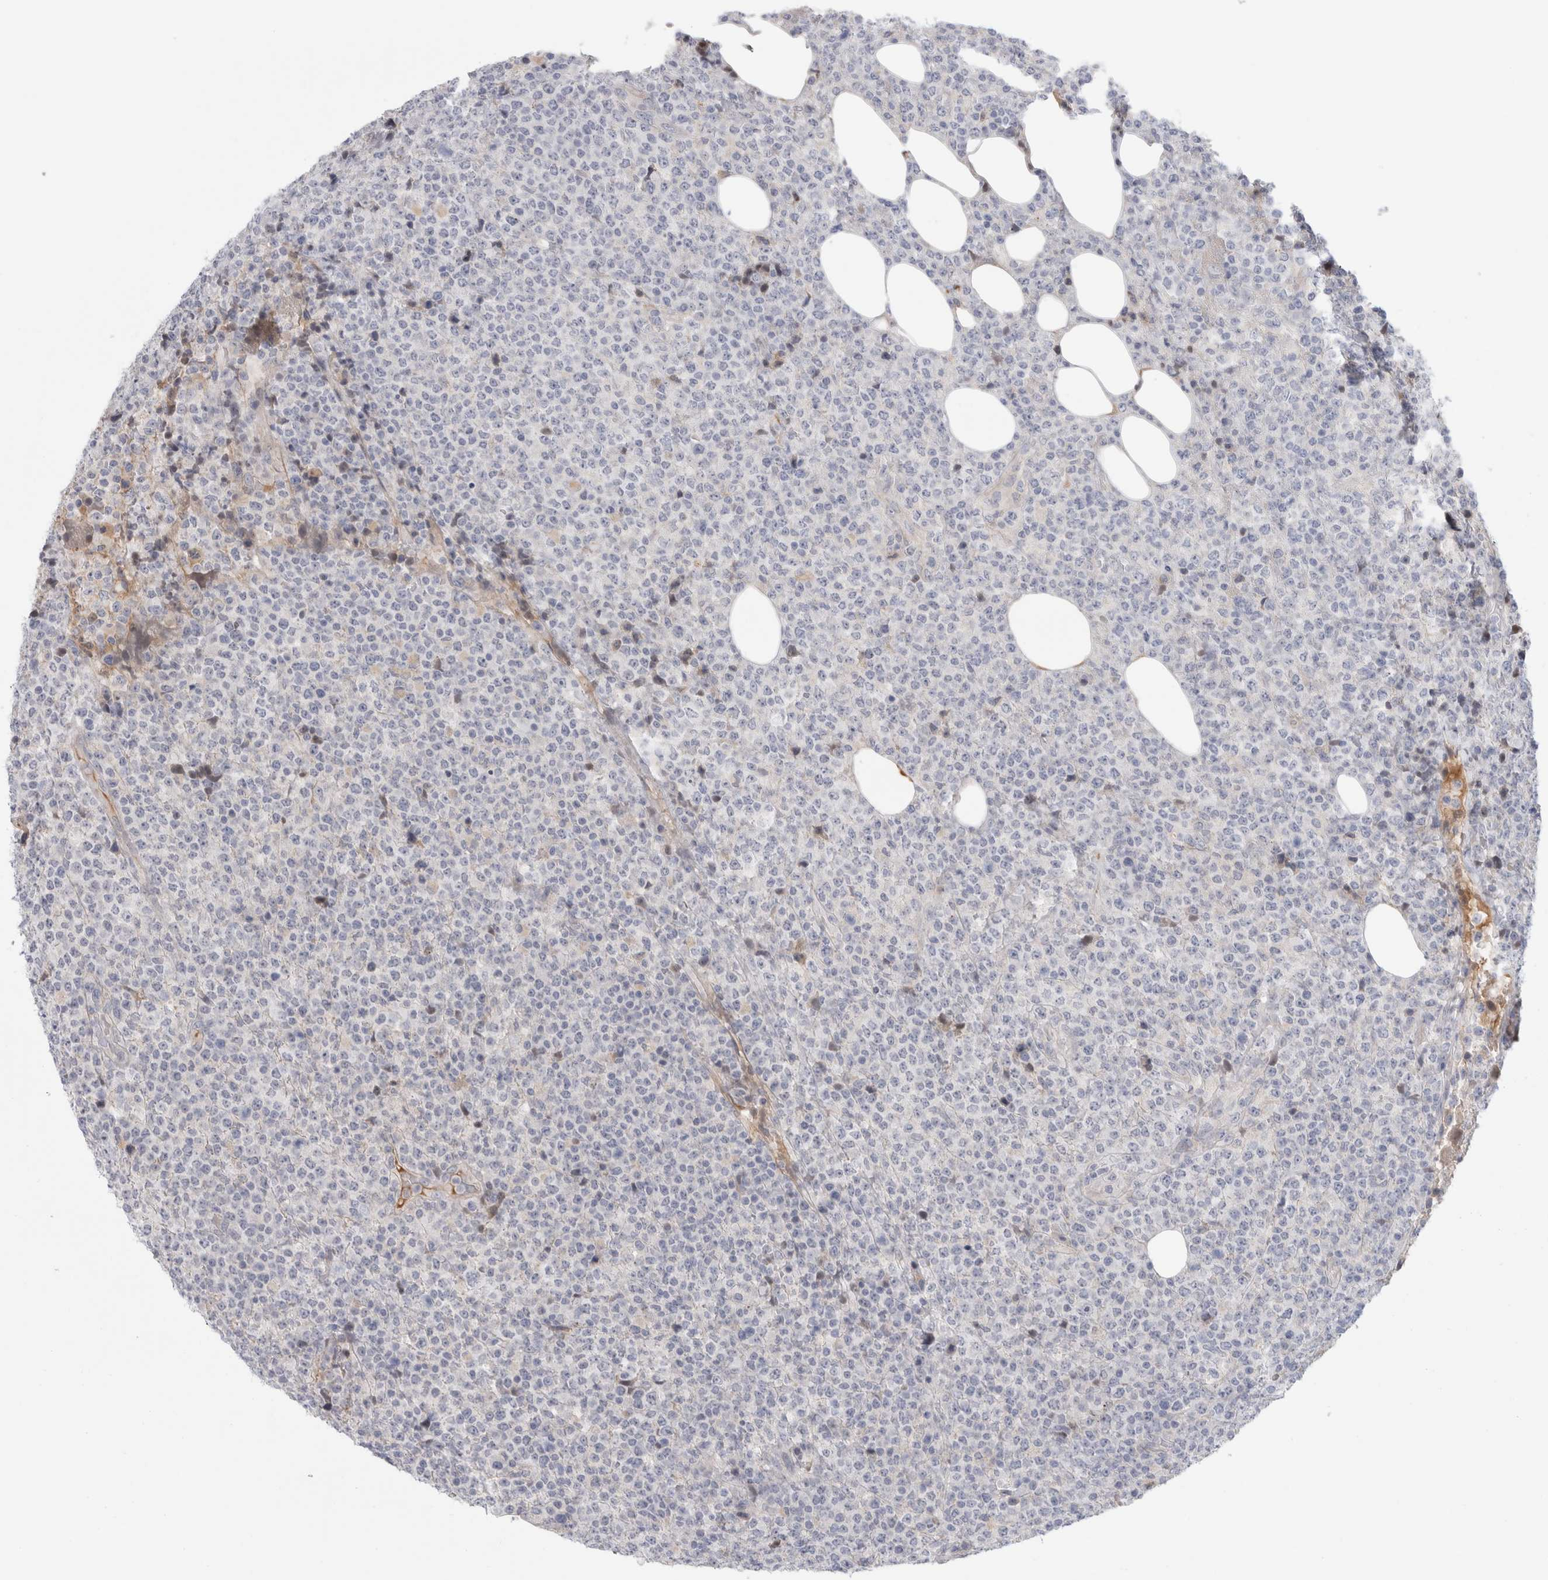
{"staining": {"intensity": "negative", "quantity": "none", "location": "none"}, "tissue": "lymphoma", "cell_type": "Tumor cells", "image_type": "cancer", "snomed": [{"axis": "morphology", "description": "Malignant lymphoma, non-Hodgkin's type, High grade"}, {"axis": "topography", "description": "Lymph node"}], "caption": "High-grade malignant lymphoma, non-Hodgkin's type was stained to show a protein in brown. There is no significant expression in tumor cells.", "gene": "ANKMY1", "patient": {"sex": "male", "age": 13}}